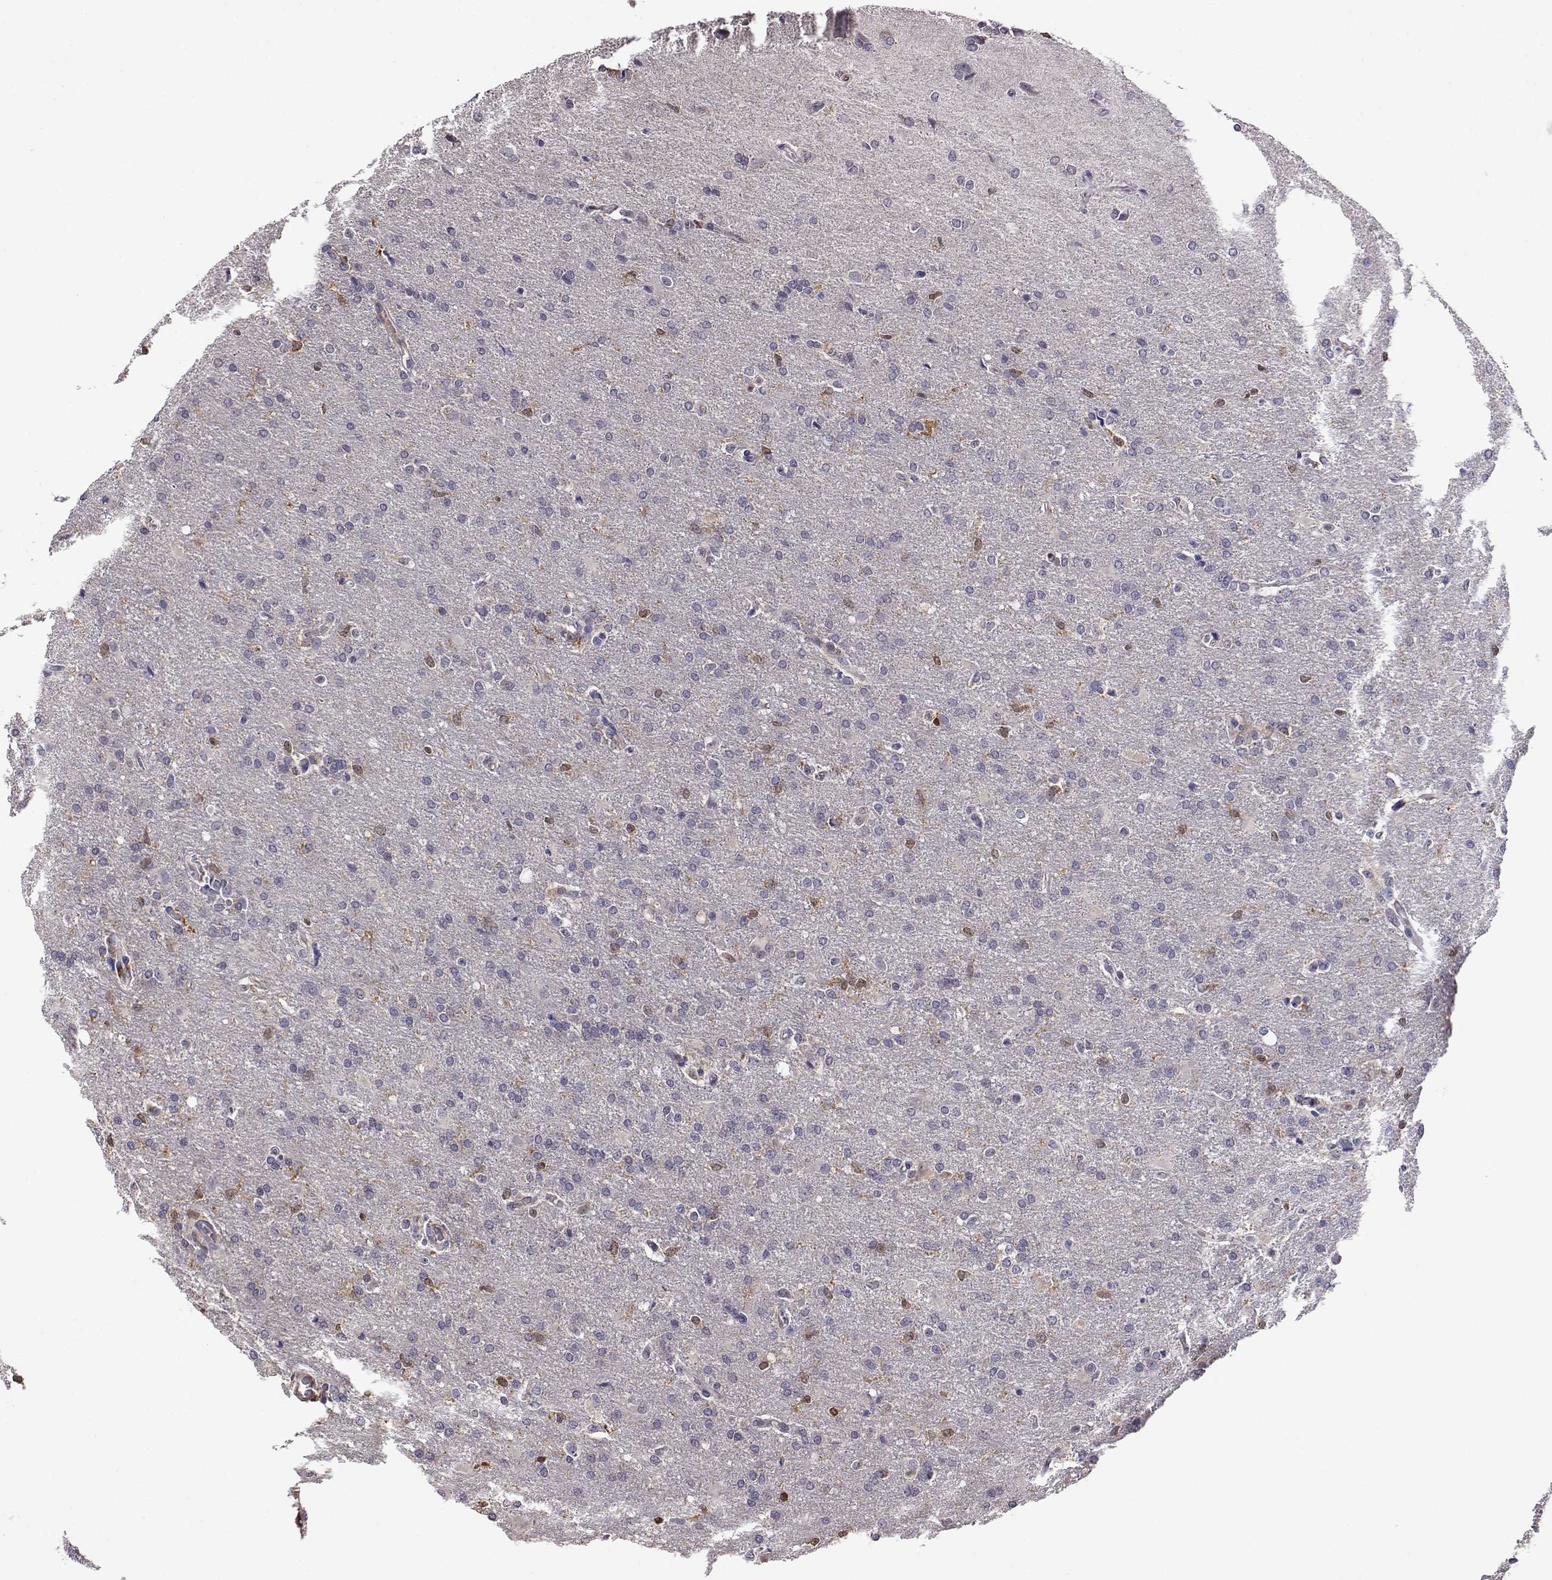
{"staining": {"intensity": "weak", "quantity": "<25%", "location": "cytoplasmic/membranous"}, "tissue": "glioma", "cell_type": "Tumor cells", "image_type": "cancer", "snomed": [{"axis": "morphology", "description": "Glioma, malignant, High grade"}, {"axis": "topography", "description": "Brain"}], "caption": "There is no significant positivity in tumor cells of glioma.", "gene": "AKR1B1", "patient": {"sex": "male", "age": 68}}